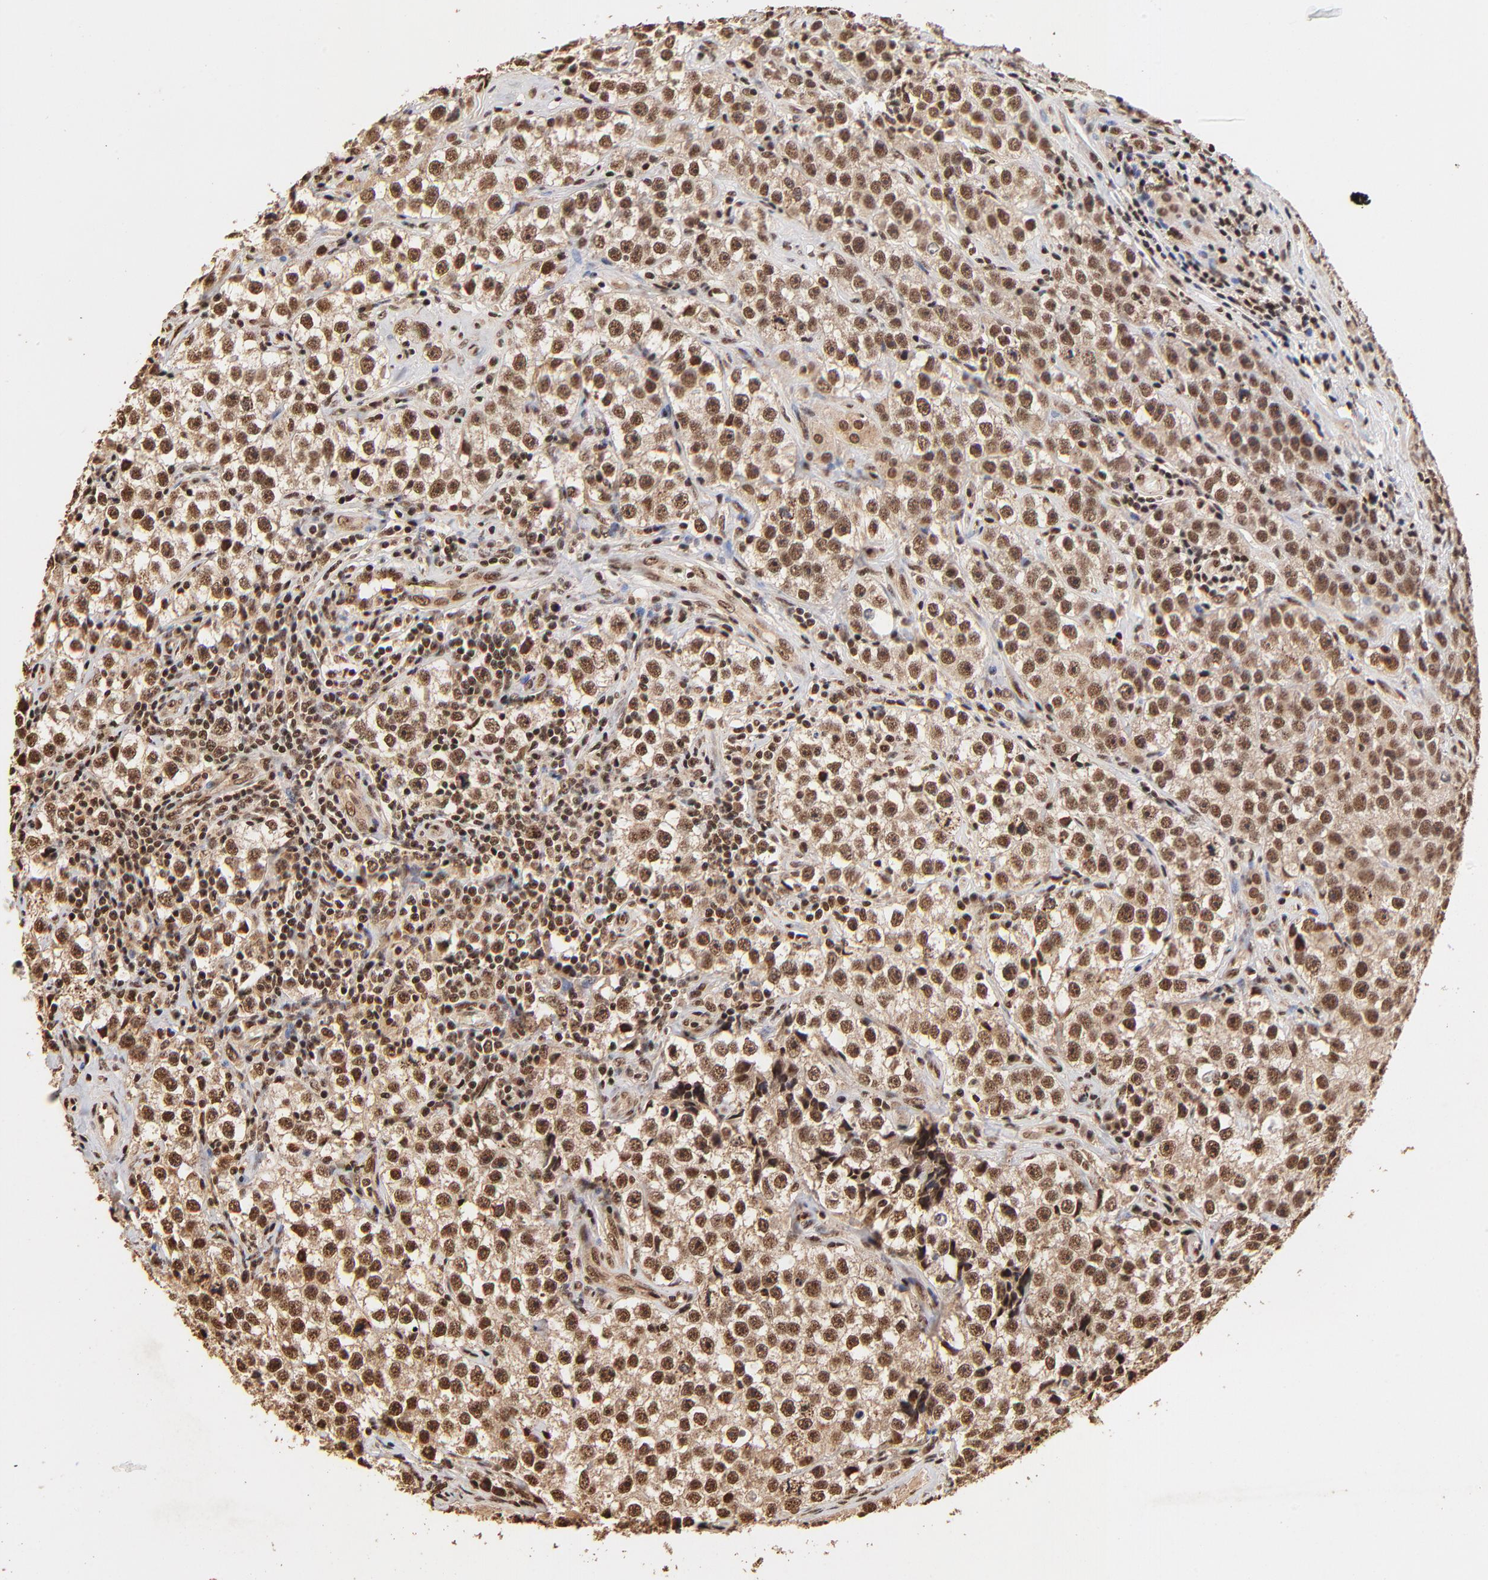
{"staining": {"intensity": "strong", "quantity": ">75%", "location": "cytoplasmic/membranous,nuclear"}, "tissue": "testis cancer", "cell_type": "Tumor cells", "image_type": "cancer", "snomed": [{"axis": "morphology", "description": "Seminoma, NOS"}, {"axis": "topography", "description": "Testis"}], "caption": "Seminoma (testis) was stained to show a protein in brown. There is high levels of strong cytoplasmic/membranous and nuclear positivity in about >75% of tumor cells.", "gene": "MED12", "patient": {"sex": "male", "age": 32}}